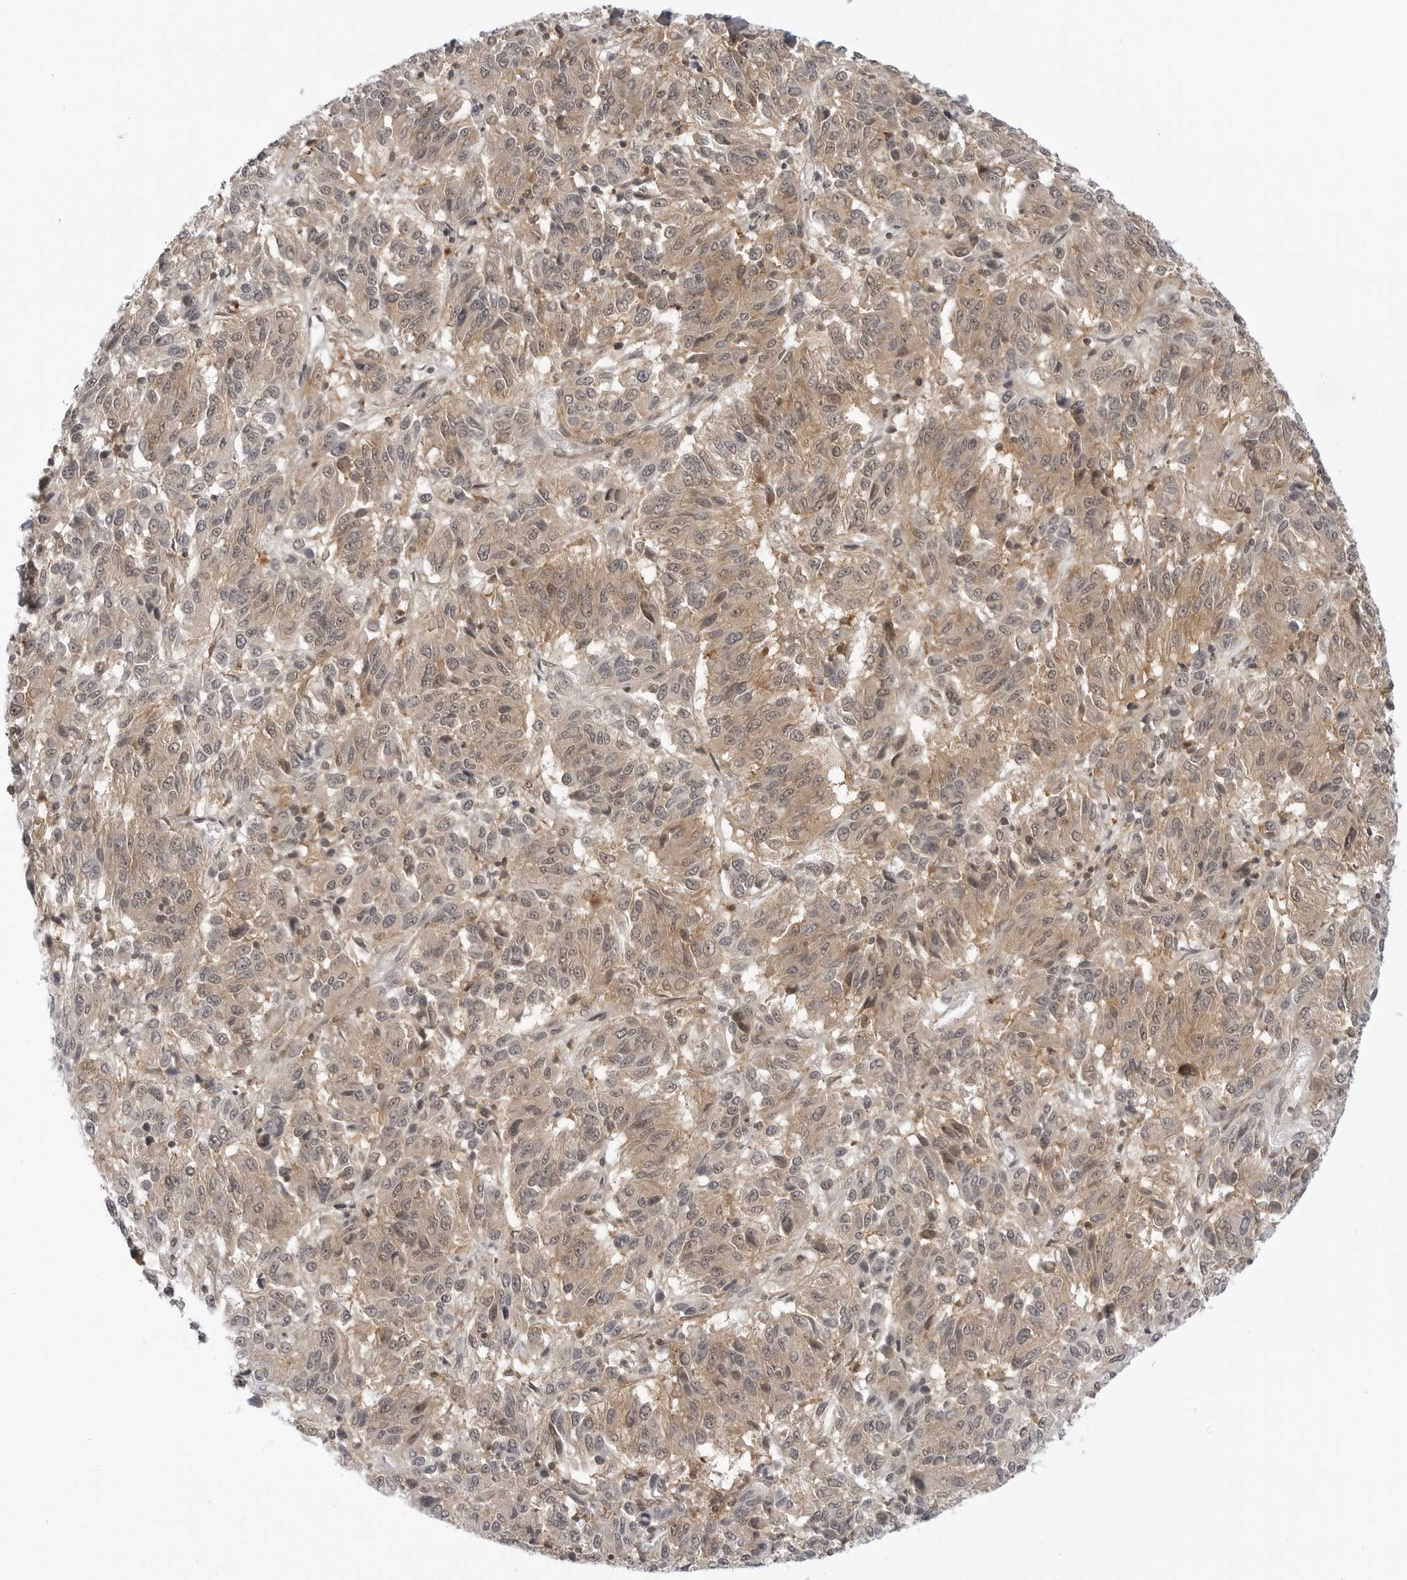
{"staining": {"intensity": "weak", "quantity": ">75%", "location": "cytoplasmic/membranous"}, "tissue": "melanoma", "cell_type": "Tumor cells", "image_type": "cancer", "snomed": [{"axis": "morphology", "description": "Malignant melanoma, Metastatic site"}, {"axis": "topography", "description": "Lung"}], "caption": "Malignant melanoma (metastatic site) stained with DAB immunohistochemistry reveals low levels of weak cytoplasmic/membranous staining in approximately >75% of tumor cells.", "gene": "MAP2K5", "patient": {"sex": "male", "age": 64}}